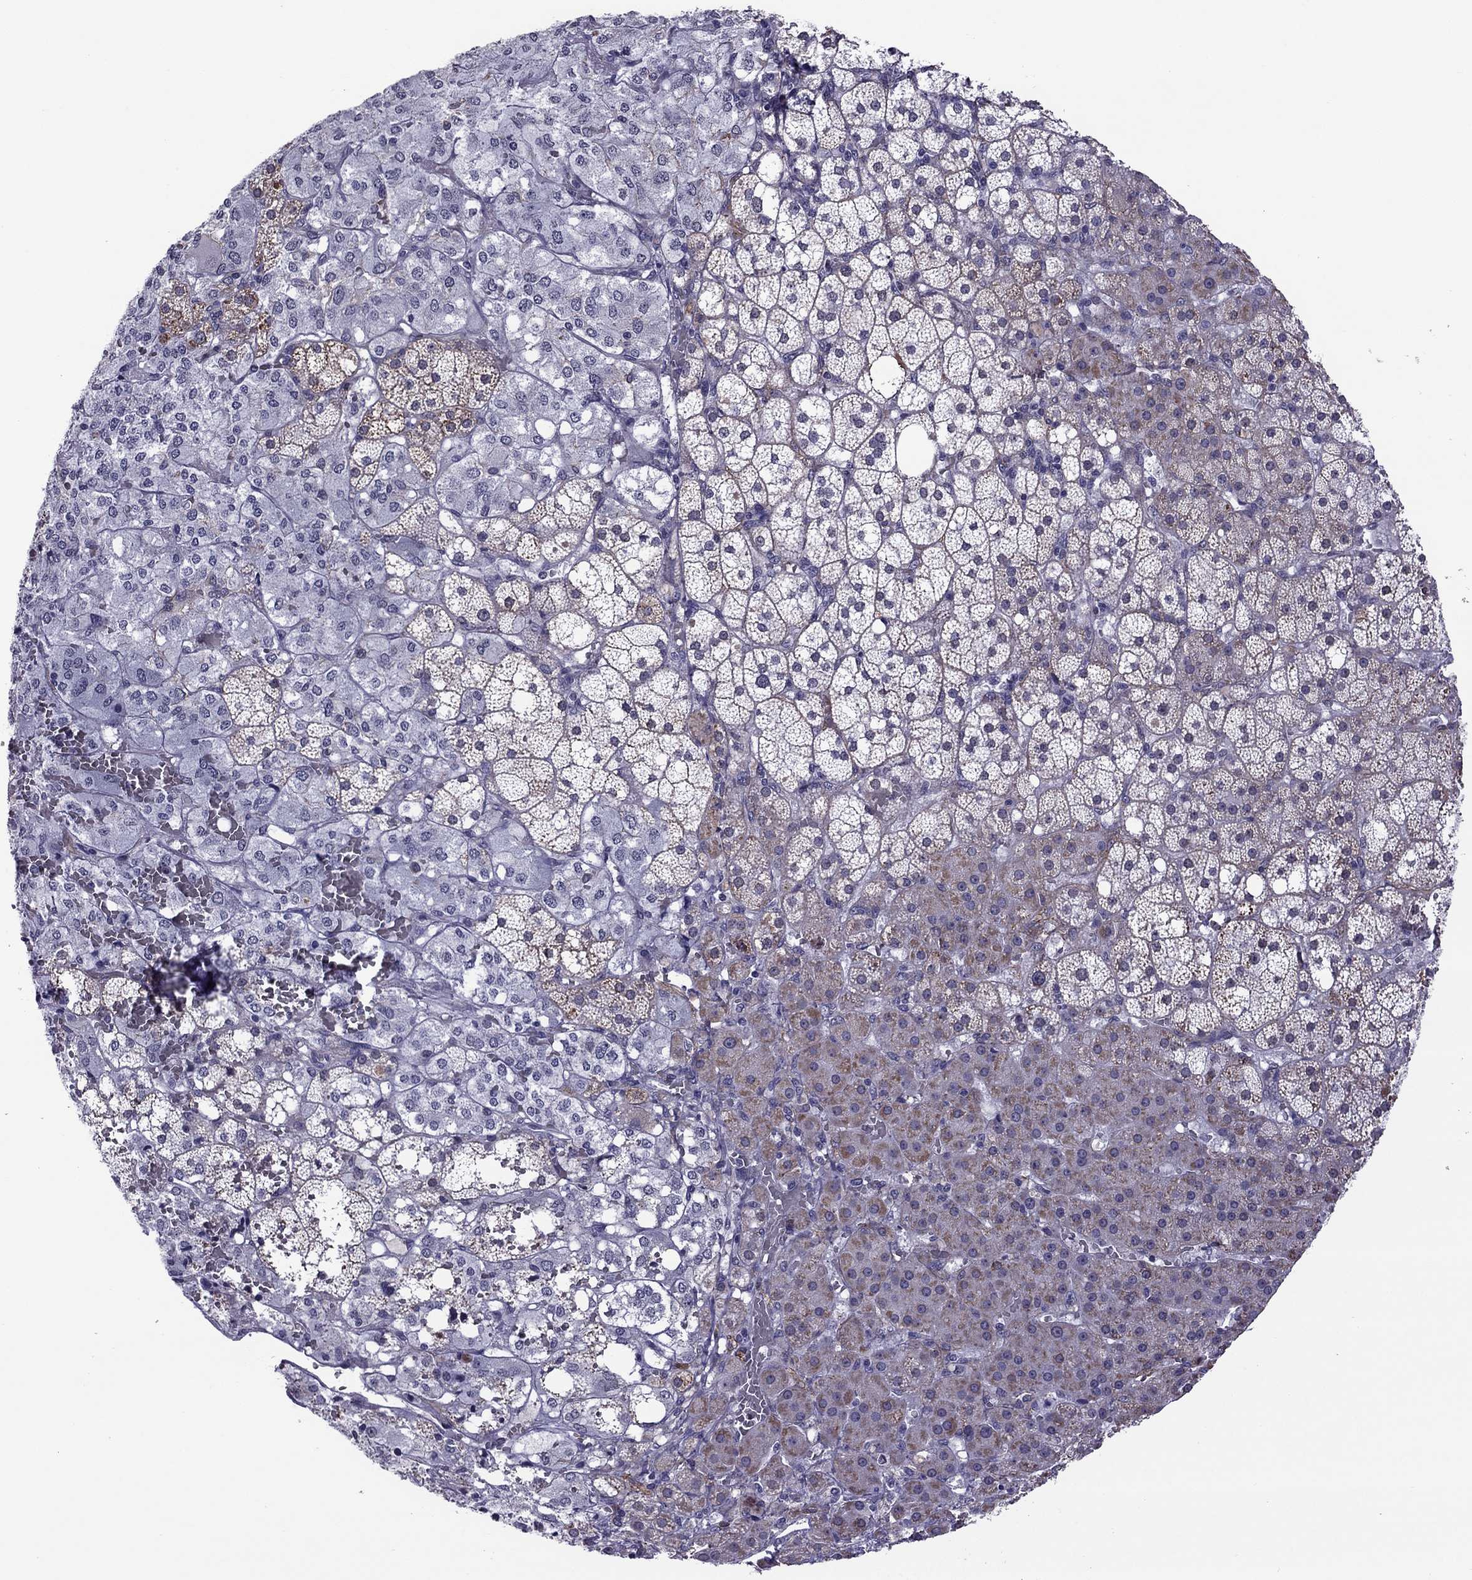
{"staining": {"intensity": "moderate", "quantity": "<25%", "location": "cytoplasmic/membranous"}, "tissue": "adrenal gland", "cell_type": "Glandular cells", "image_type": "normal", "snomed": [{"axis": "morphology", "description": "Normal tissue, NOS"}, {"axis": "topography", "description": "Adrenal gland"}], "caption": "Immunohistochemical staining of unremarkable human adrenal gland shows low levels of moderate cytoplasmic/membranous positivity in approximately <25% of glandular cells.", "gene": "ZNF646", "patient": {"sex": "male", "age": 53}}